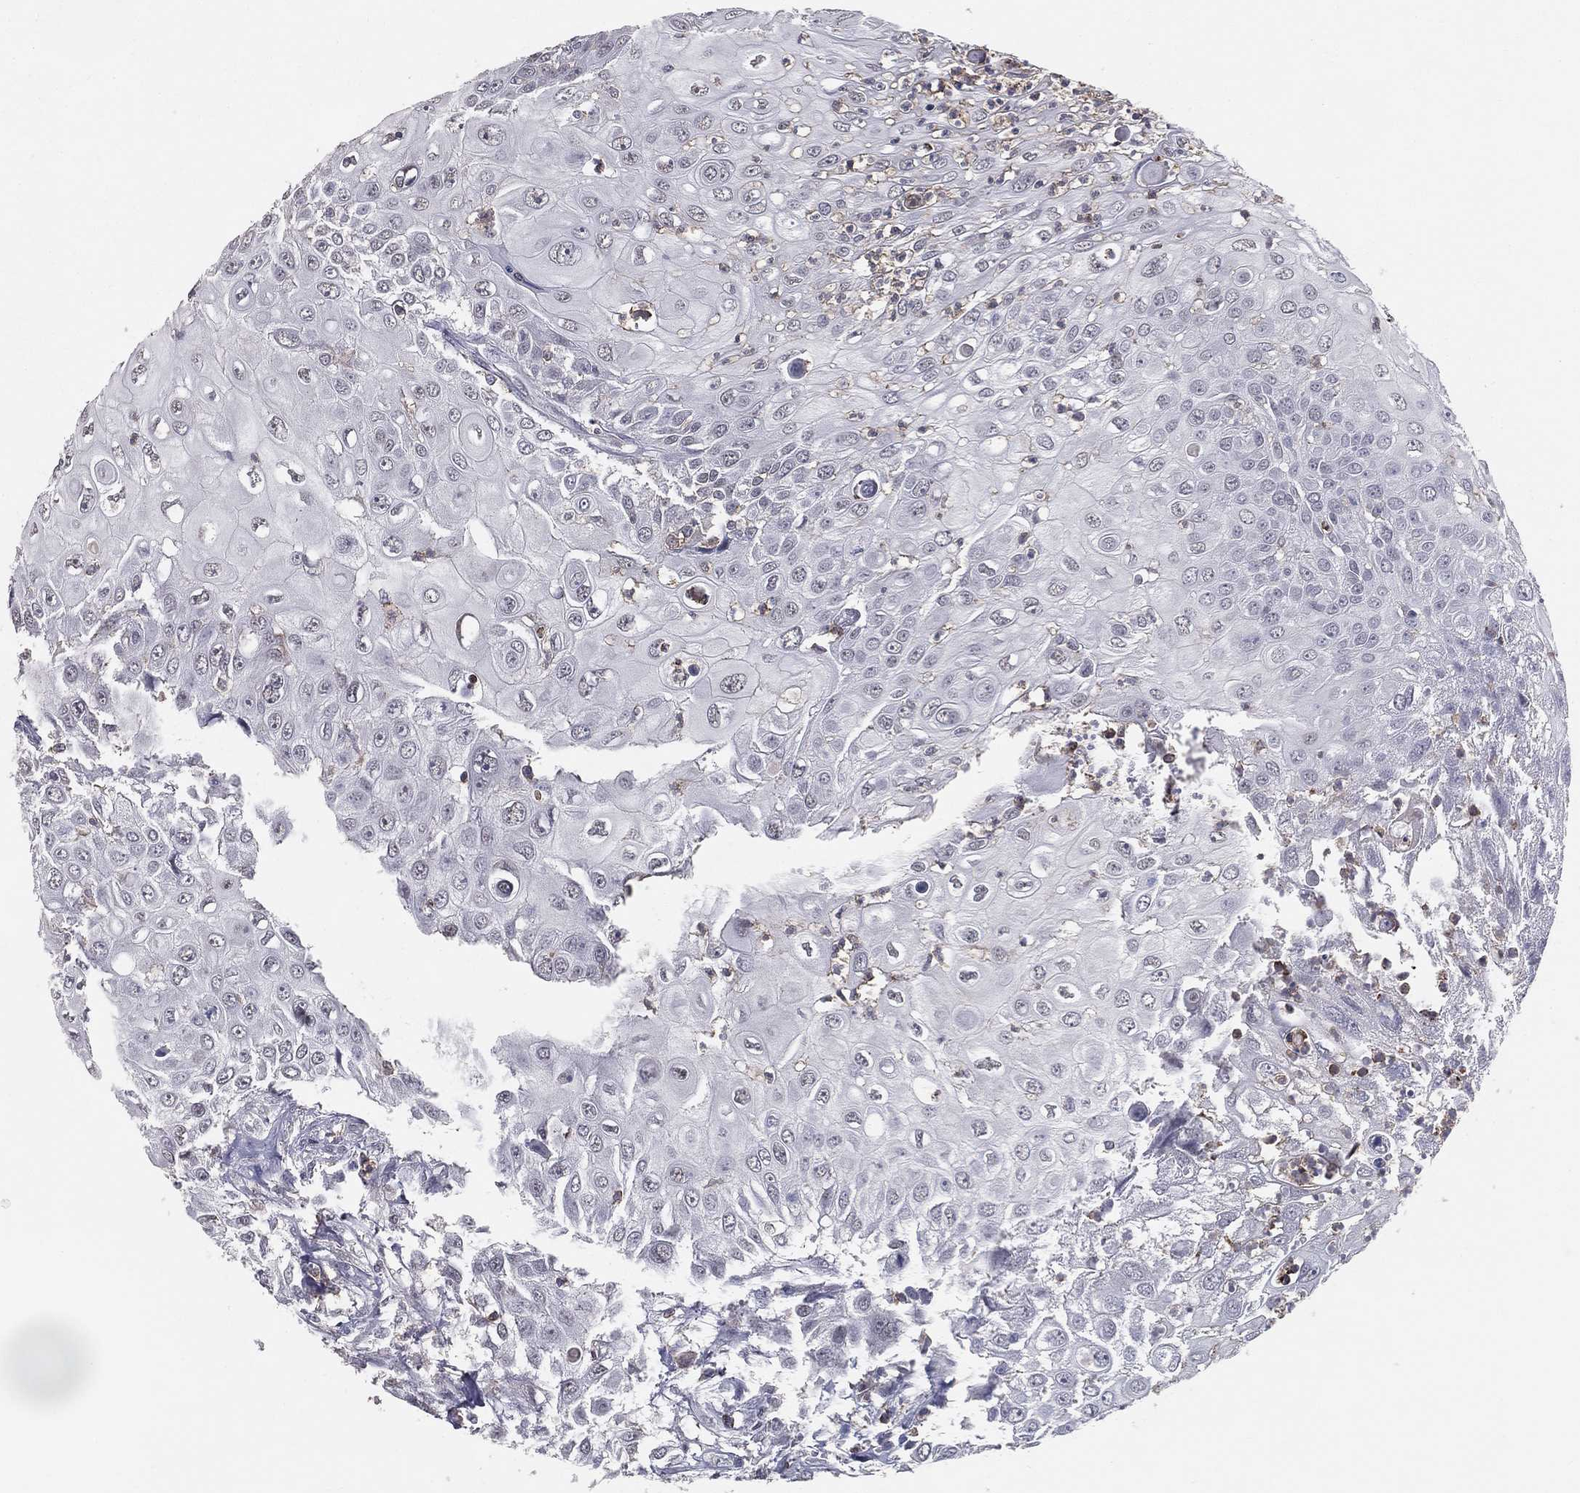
{"staining": {"intensity": "negative", "quantity": "none", "location": "none"}, "tissue": "urothelial cancer", "cell_type": "Tumor cells", "image_type": "cancer", "snomed": [{"axis": "morphology", "description": "Urothelial carcinoma, High grade"}, {"axis": "topography", "description": "Urinary bladder"}], "caption": "This is an immunohistochemistry (IHC) image of human high-grade urothelial carcinoma. There is no positivity in tumor cells.", "gene": "PSTPIP1", "patient": {"sex": "female", "age": 79}}